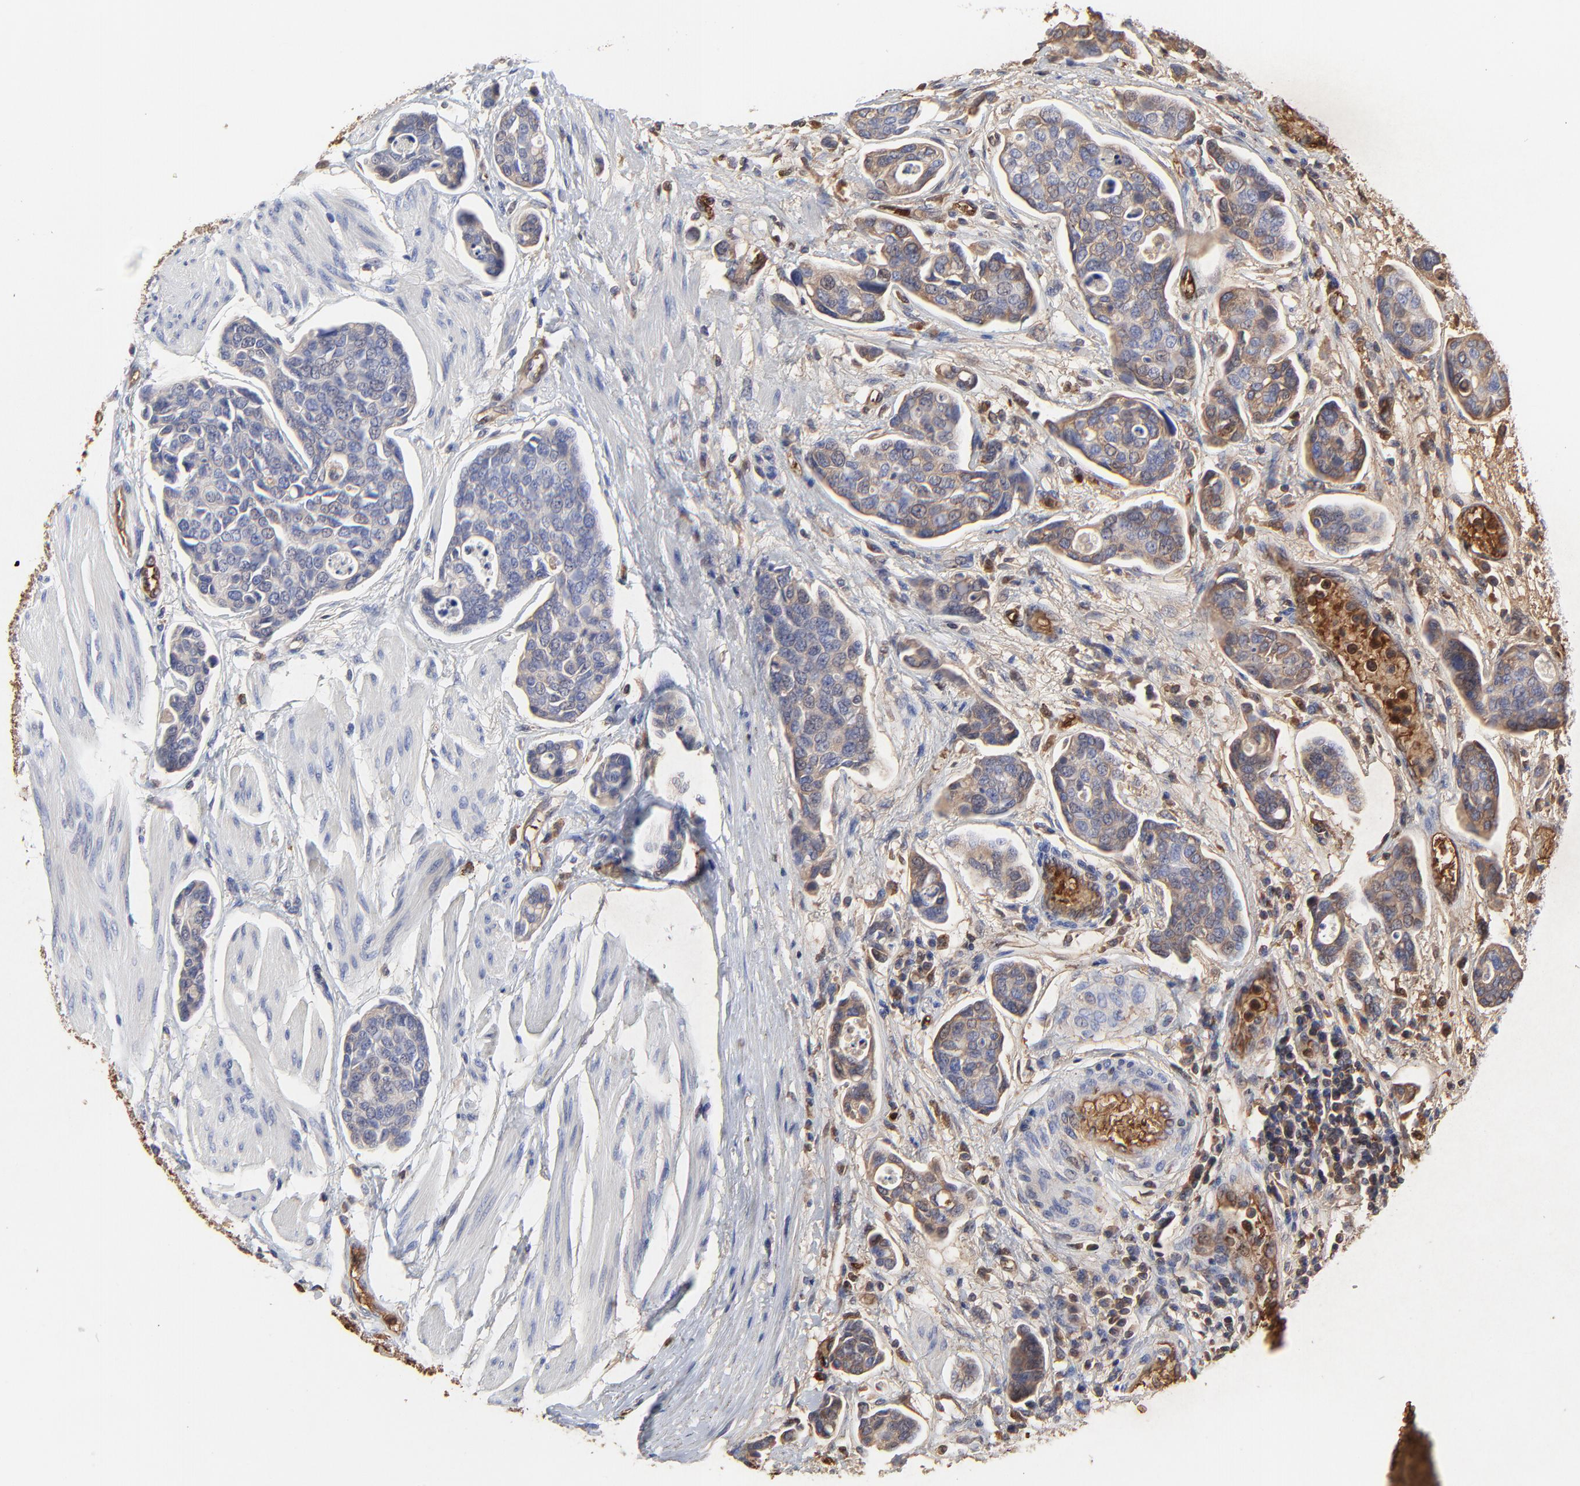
{"staining": {"intensity": "weak", "quantity": "25%-75%", "location": "cytoplasmic/membranous"}, "tissue": "urothelial cancer", "cell_type": "Tumor cells", "image_type": "cancer", "snomed": [{"axis": "morphology", "description": "Urothelial carcinoma, High grade"}, {"axis": "topography", "description": "Urinary bladder"}], "caption": "An immunohistochemistry photomicrograph of tumor tissue is shown. Protein staining in brown highlights weak cytoplasmic/membranous positivity in urothelial carcinoma (high-grade) within tumor cells.", "gene": "PAG1", "patient": {"sex": "male", "age": 78}}